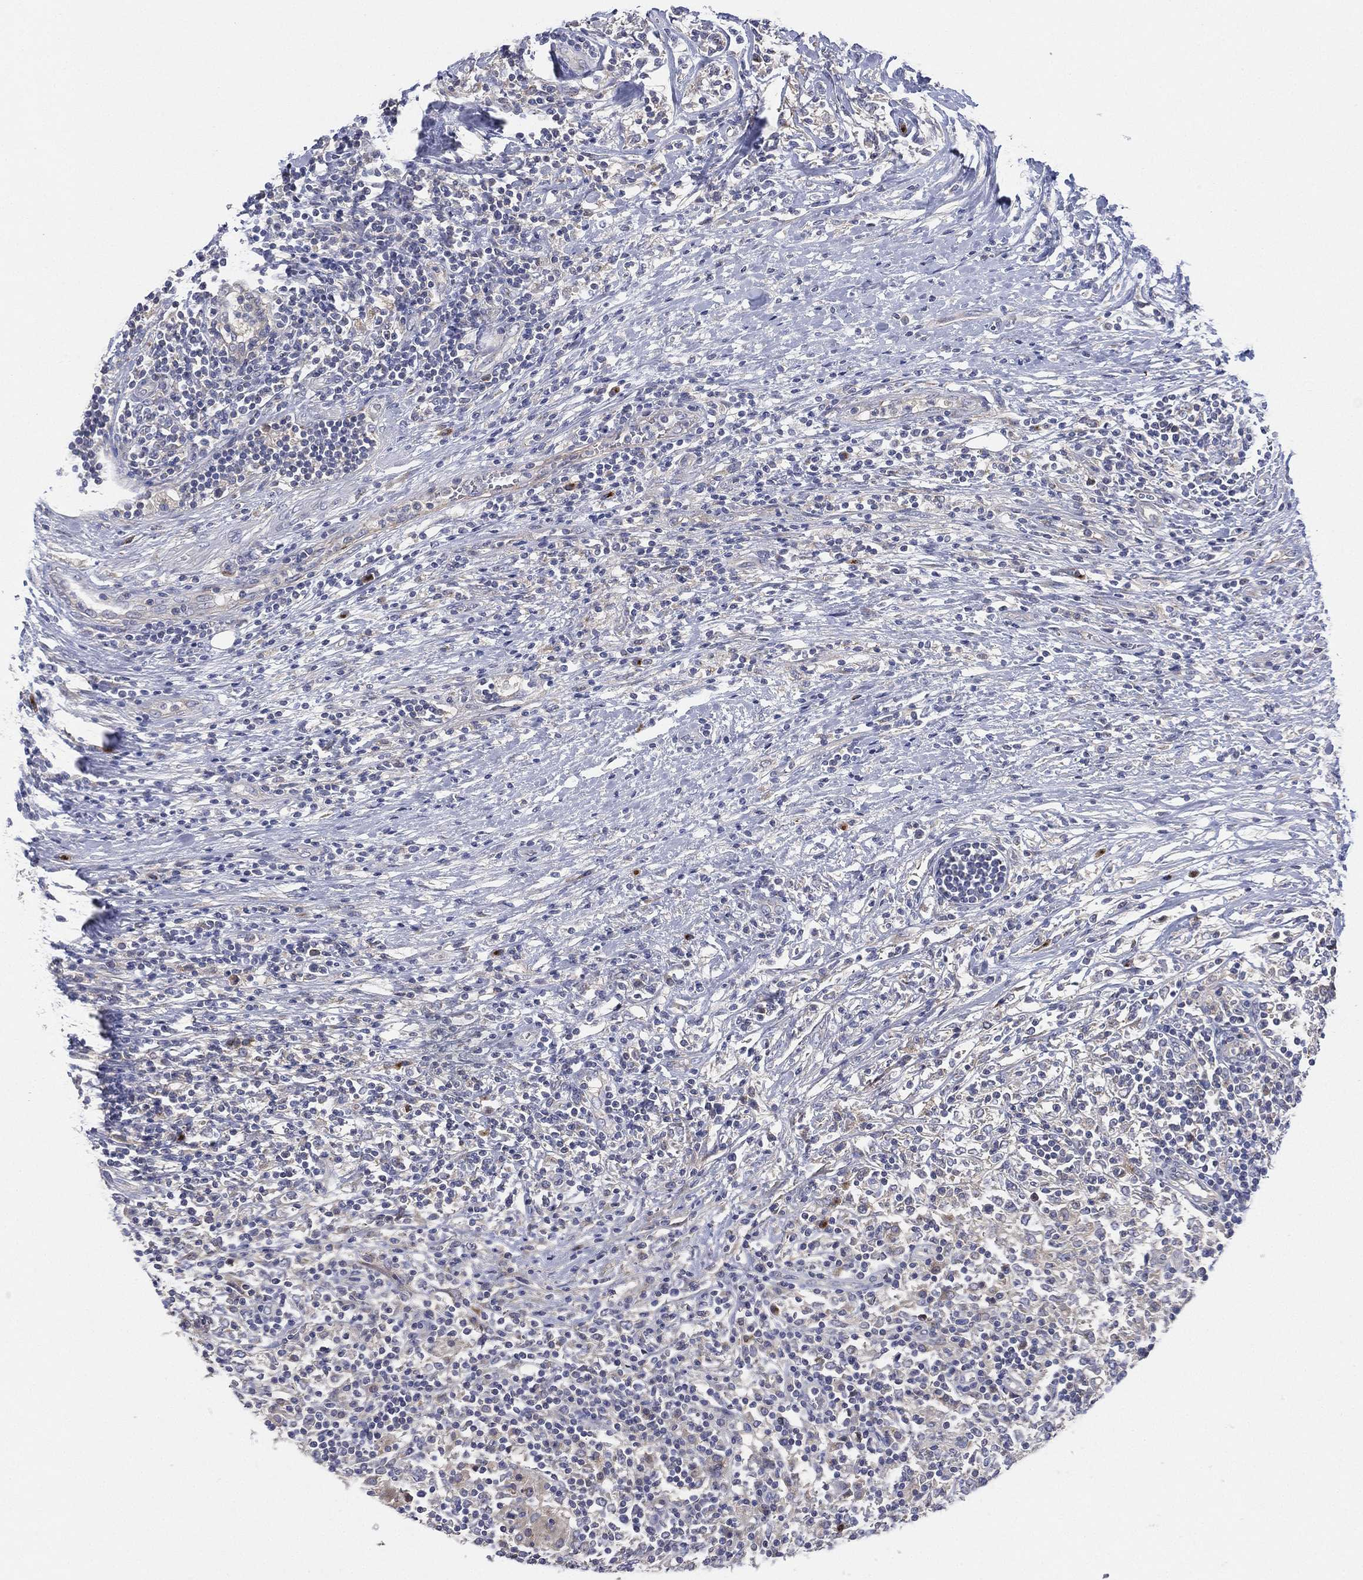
{"staining": {"intensity": "negative", "quantity": "none", "location": "none"}, "tissue": "lymphoma", "cell_type": "Tumor cells", "image_type": "cancer", "snomed": [{"axis": "morphology", "description": "Malignant lymphoma, non-Hodgkin's type, High grade"}, {"axis": "topography", "description": "Lymph node"}], "caption": "An immunohistochemistry (IHC) histopathology image of lymphoma is shown. There is no staining in tumor cells of lymphoma. The staining is performed using DAB (3,3'-diaminobenzidine) brown chromogen with nuclei counter-stained in using hematoxylin.", "gene": "ATP8A2", "patient": {"sex": "female", "age": 84}}